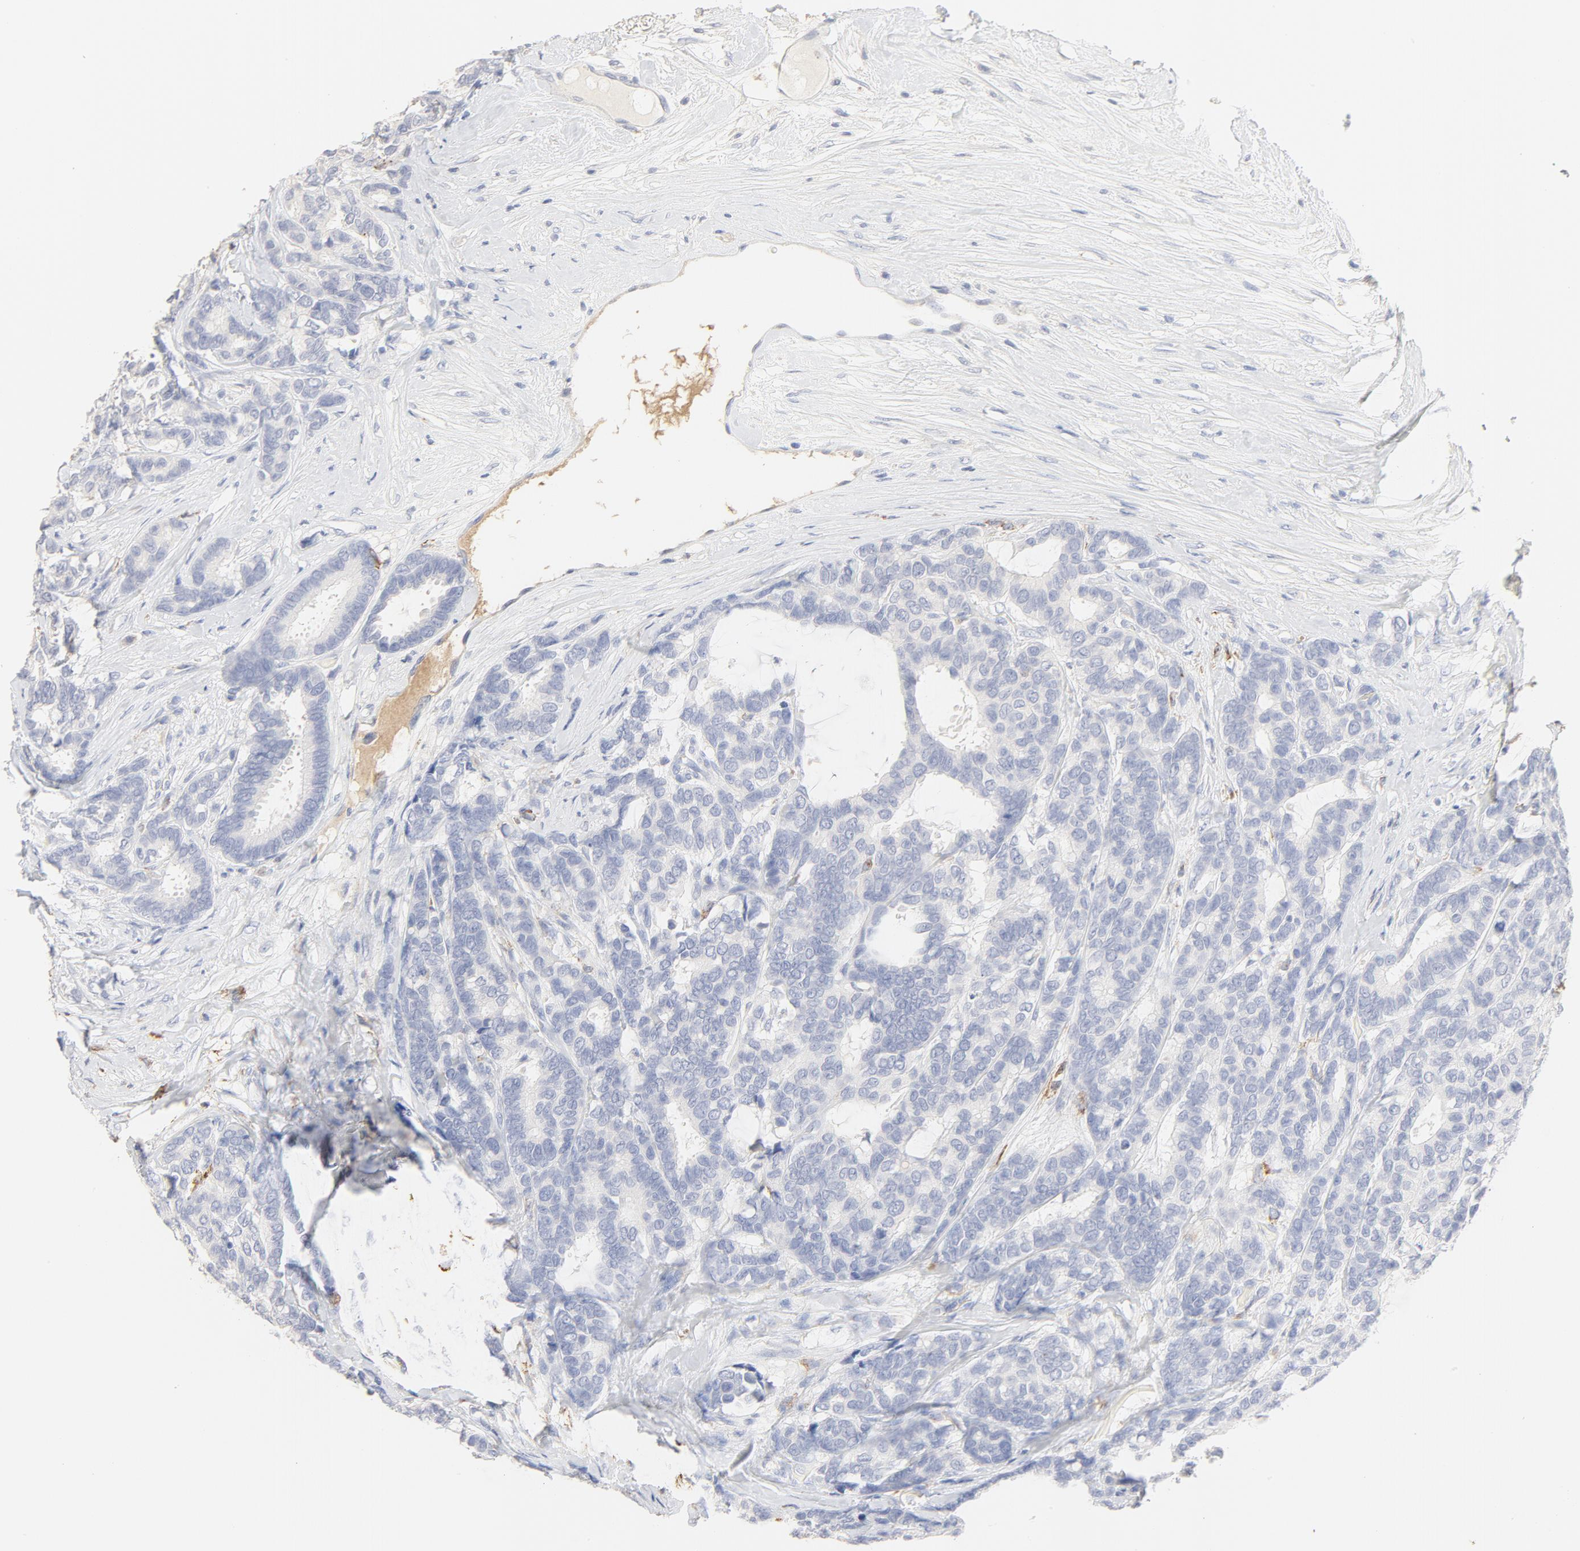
{"staining": {"intensity": "negative", "quantity": "none", "location": "none"}, "tissue": "breast cancer", "cell_type": "Tumor cells", "image_type": "cancer", "snomed": [{"axis": "morphology", "description": "Duct carcinoma"}, {"axis": "topography", "description": "Breast"}], "caption": "High magnification brightfield microscopy of breast infiltrating ductal carcinoma stained with DAB (brown) and counterstained with hematoxylin (blue): tumor cells show no significant positivity. The staining is performed using DAB (3,3'-diaminobenzidine) brown chromogen with nuclei counter-stained in using hematoxylin.", "gene": "FCGBP", "patient": {"sex": "female", "age": 87}}